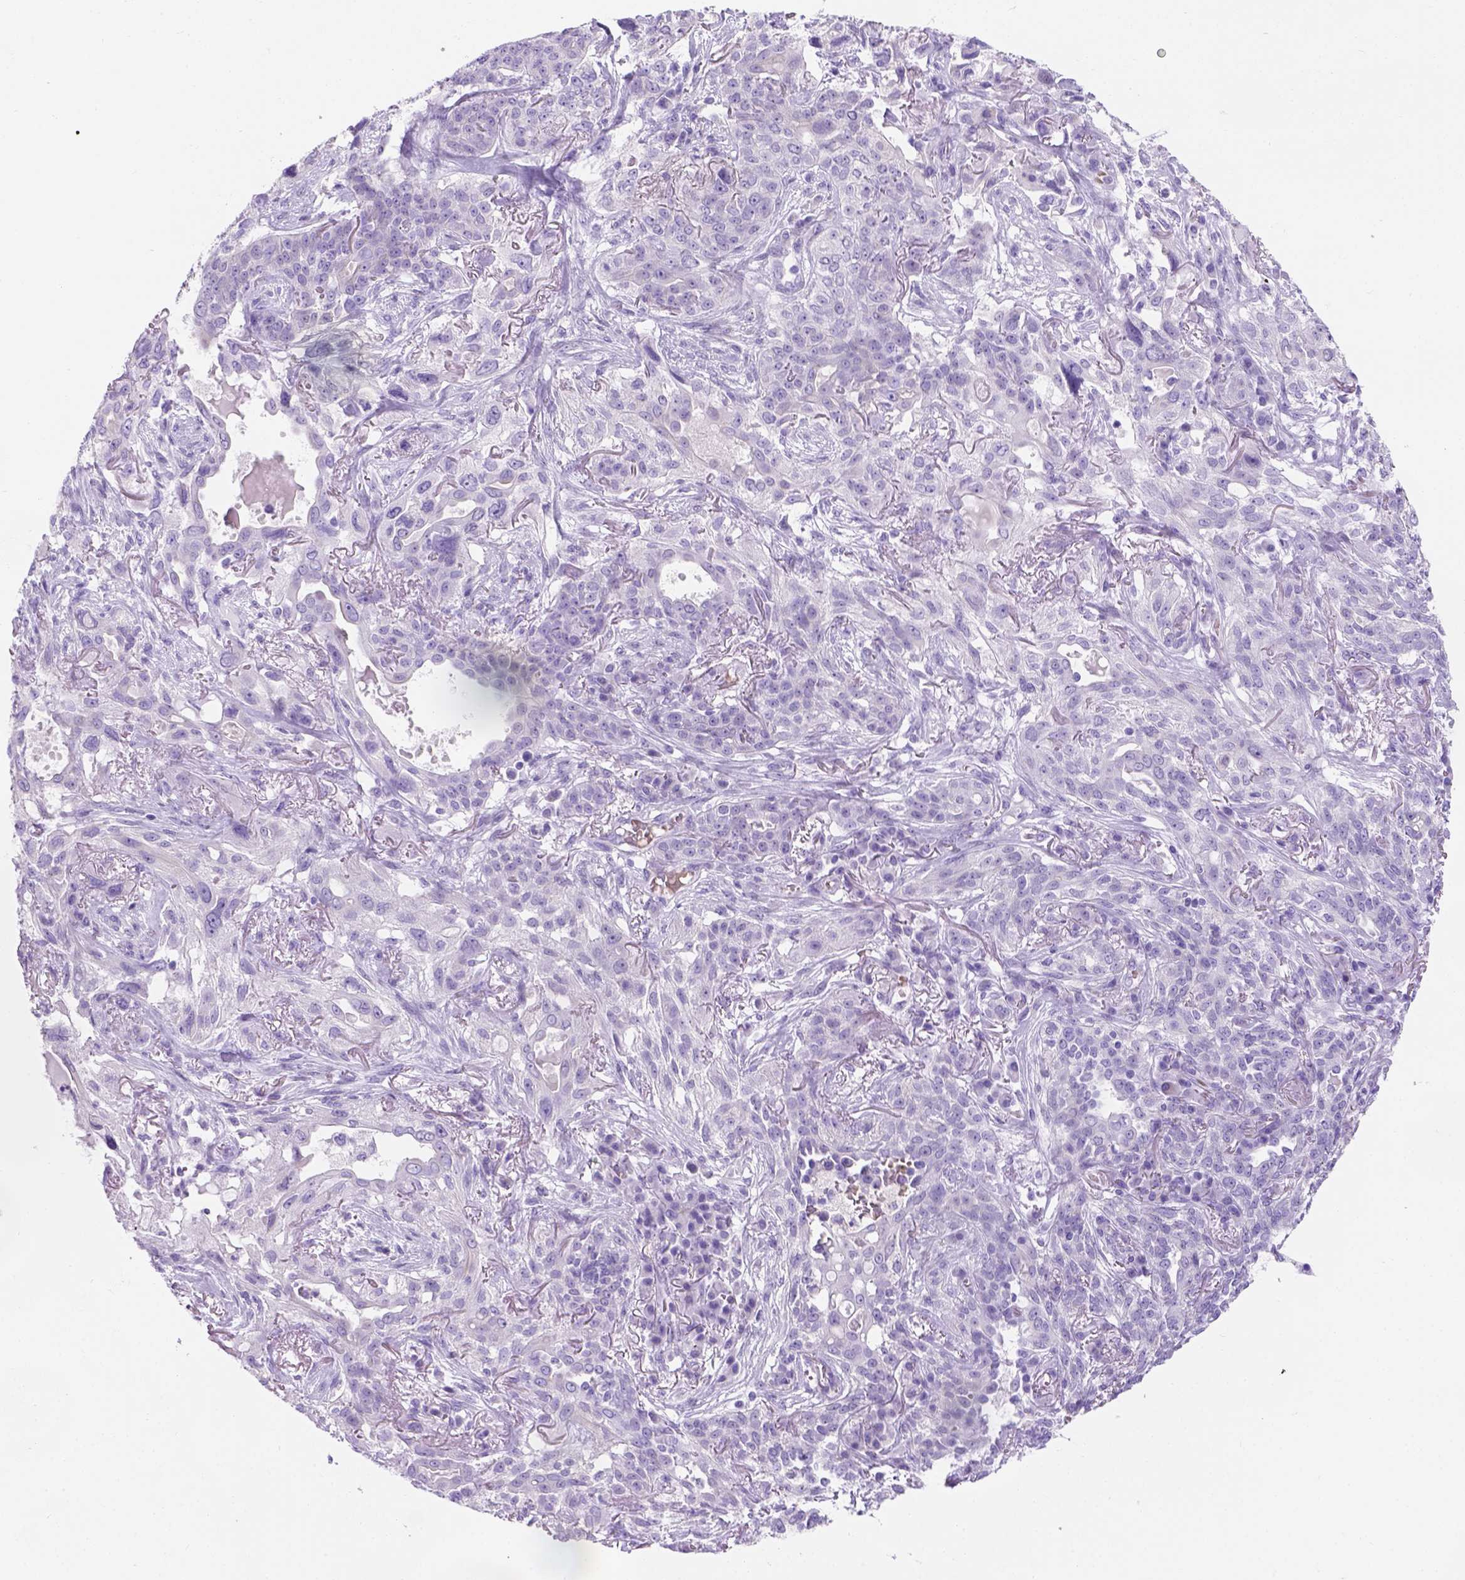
{"staining": {"intensity": "negative", "quantity": "none", "location": "none"}, "tissue": "lung cancer", "cell_type": "Tumor cells", "image_type": "cancer", "snomed": [{"axis": "morphology", "description": "Squamous cell carcinoma, NOS"}, {"axis": "topography", "description": "Lung"}], "caption": "This is a photomicrograph of IHC staining of squamous cell carcinoma (lung), which shows no positivity in tumor cells.", "gene": "PHF7", "patient": {"sex": "female", "age": 70}}